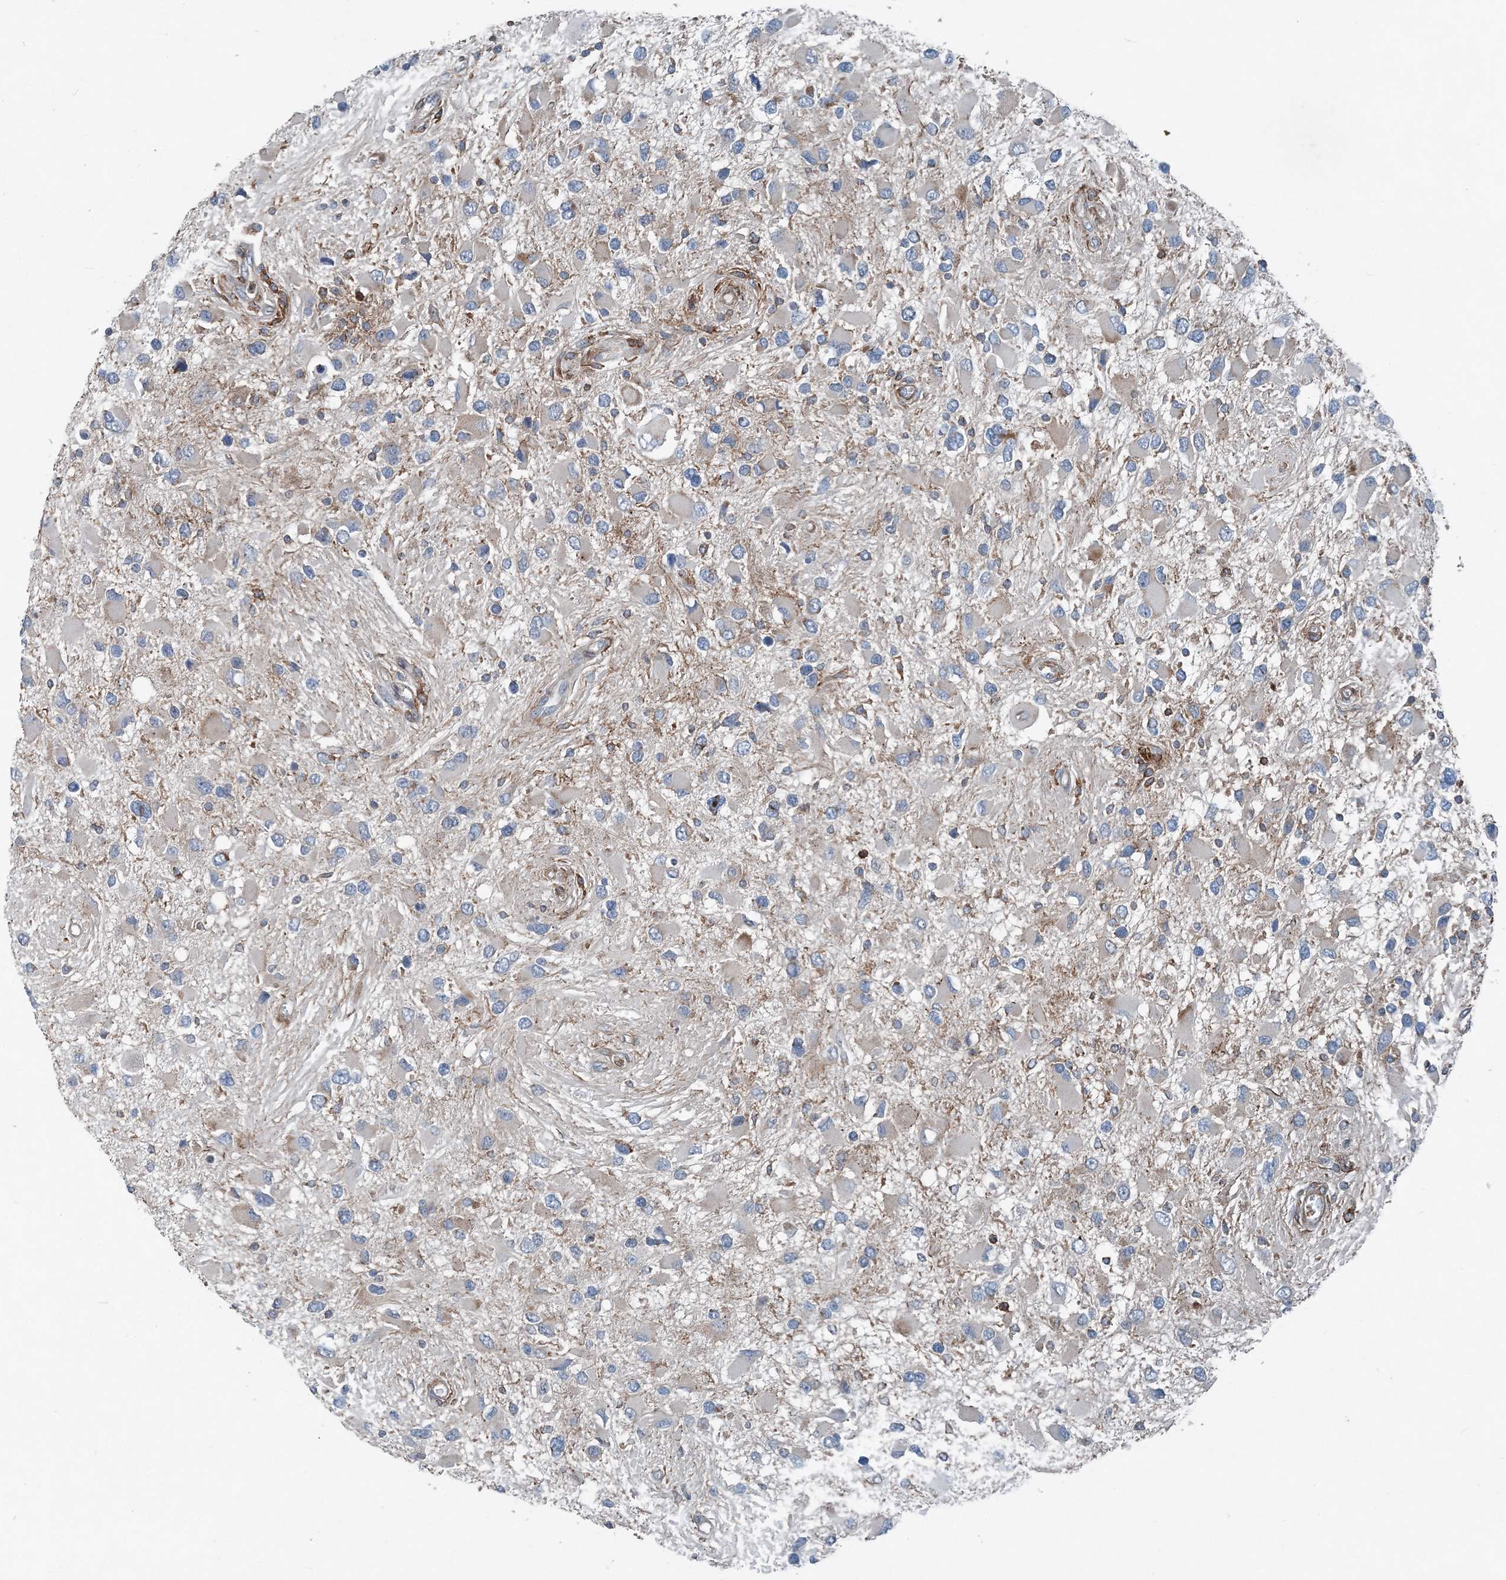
{"staining": {"intensity": "negative", "quantity": "none", "location": "none"}, "tissue": "glioma", "cell_type": "Tumor cells", "image_type": "cancer", "snomed": [{"axis": "morphology", "description": "Glioma, malignant, High grade"}, {"axis": "topography", "description": "Brain"}], "caption": "A photomicrograph of human glioma is negative for staining in tumor cells. (DAB immunohistochemistry (IHC), high magnification).", "gene": "DGUOK", "patient": {"sex": "male", "age": 53}}